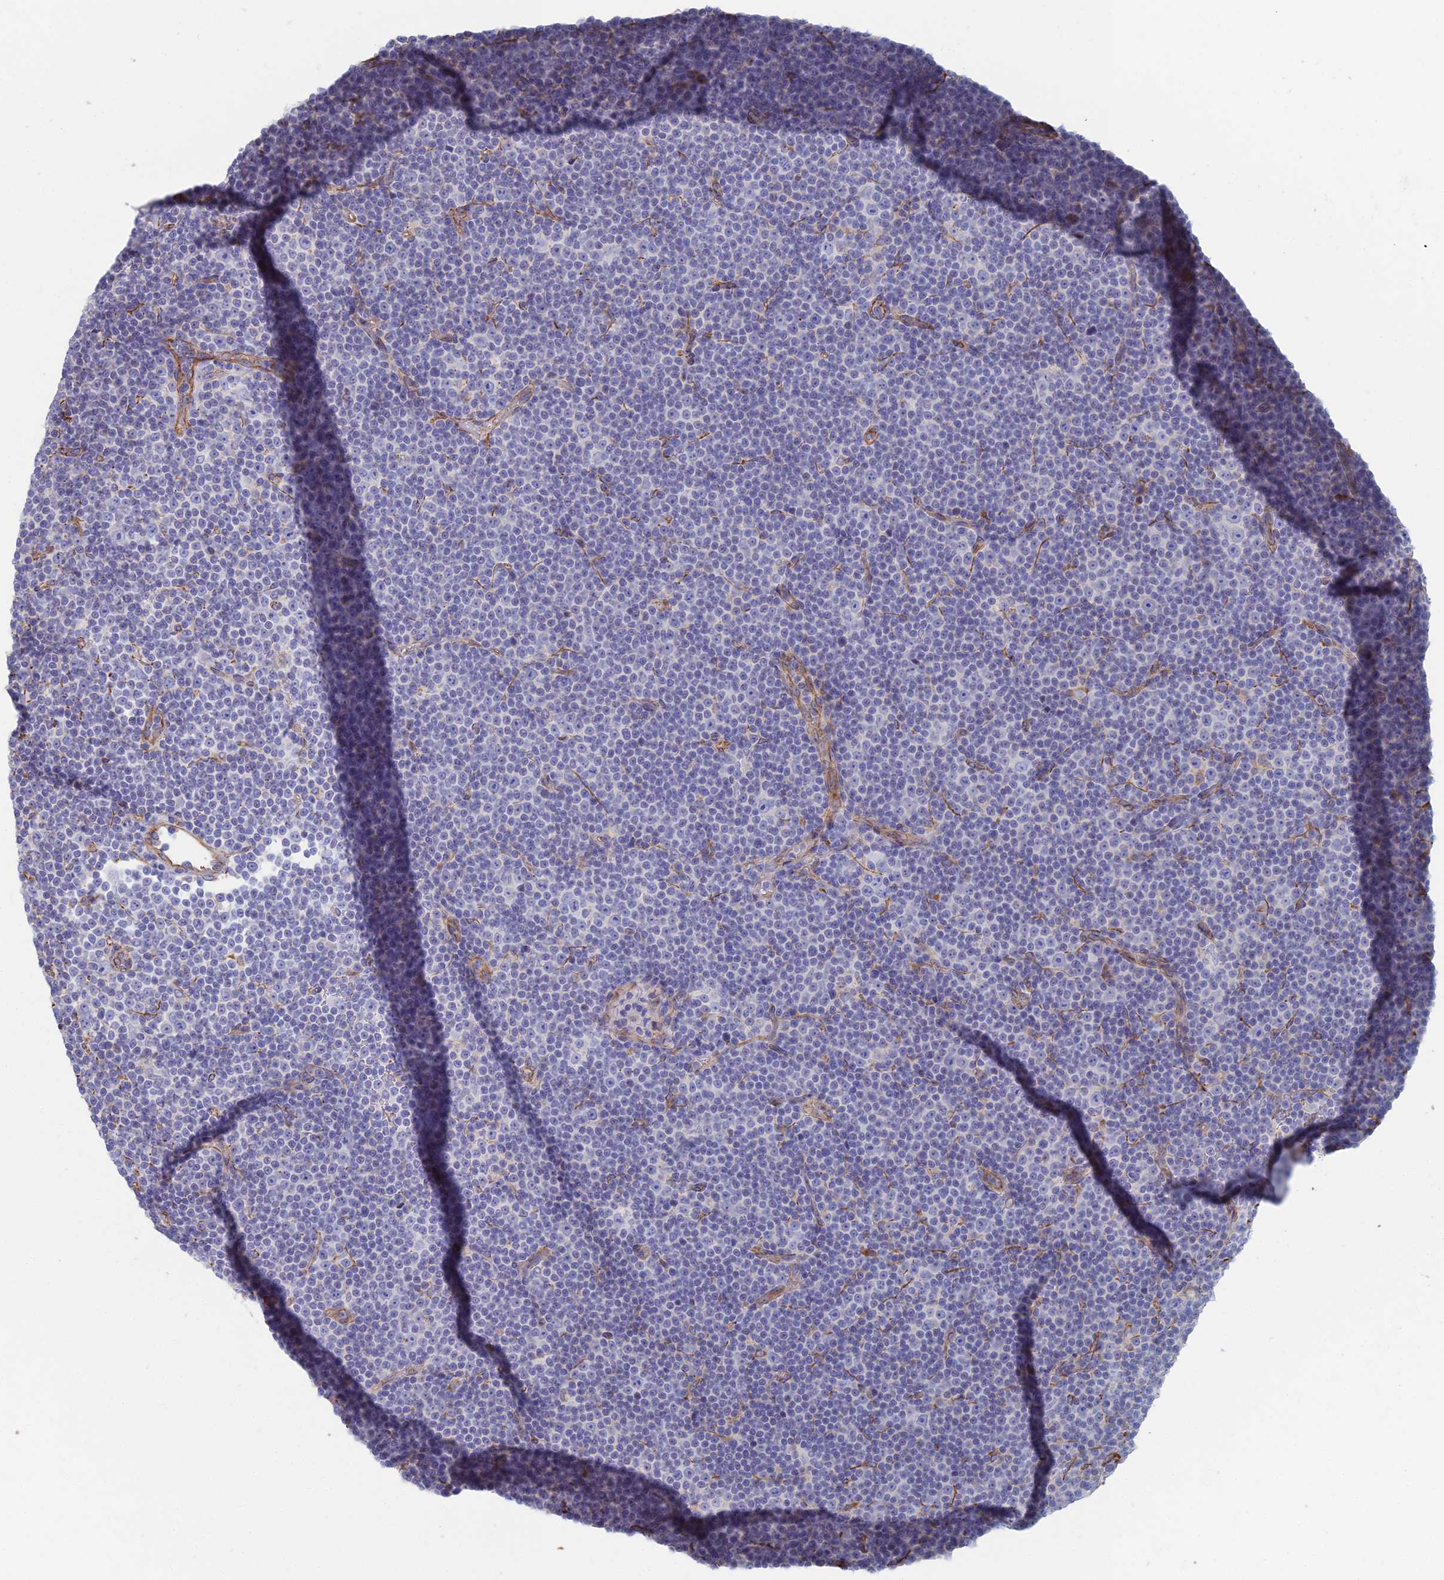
{"staining": {"intensity": "negative", "quantity": "none", "location": "none"}, "tissue": "lymphoma", "cell_type": "Tumor cells", "image_type": "cancer", "snomed": [{"axis": "morphology", "description": "Malignant lymphoma, non-Hodgkin's type, Low grade"}, {"axis": "topography", "description": "Lymph node"}], "caption": "This histopathology image is of lymphoma stained with IHC to label a protein in brown with the nuclei are counter-stained blue. There is no expression in tumor cells. (Brightfield microscopy of DAB (3,3'-diaminobenzidine) immunohistochemistry at high magnification).", "gene": "CLVS2", "patient": {"sex": "female", "age": 67}}